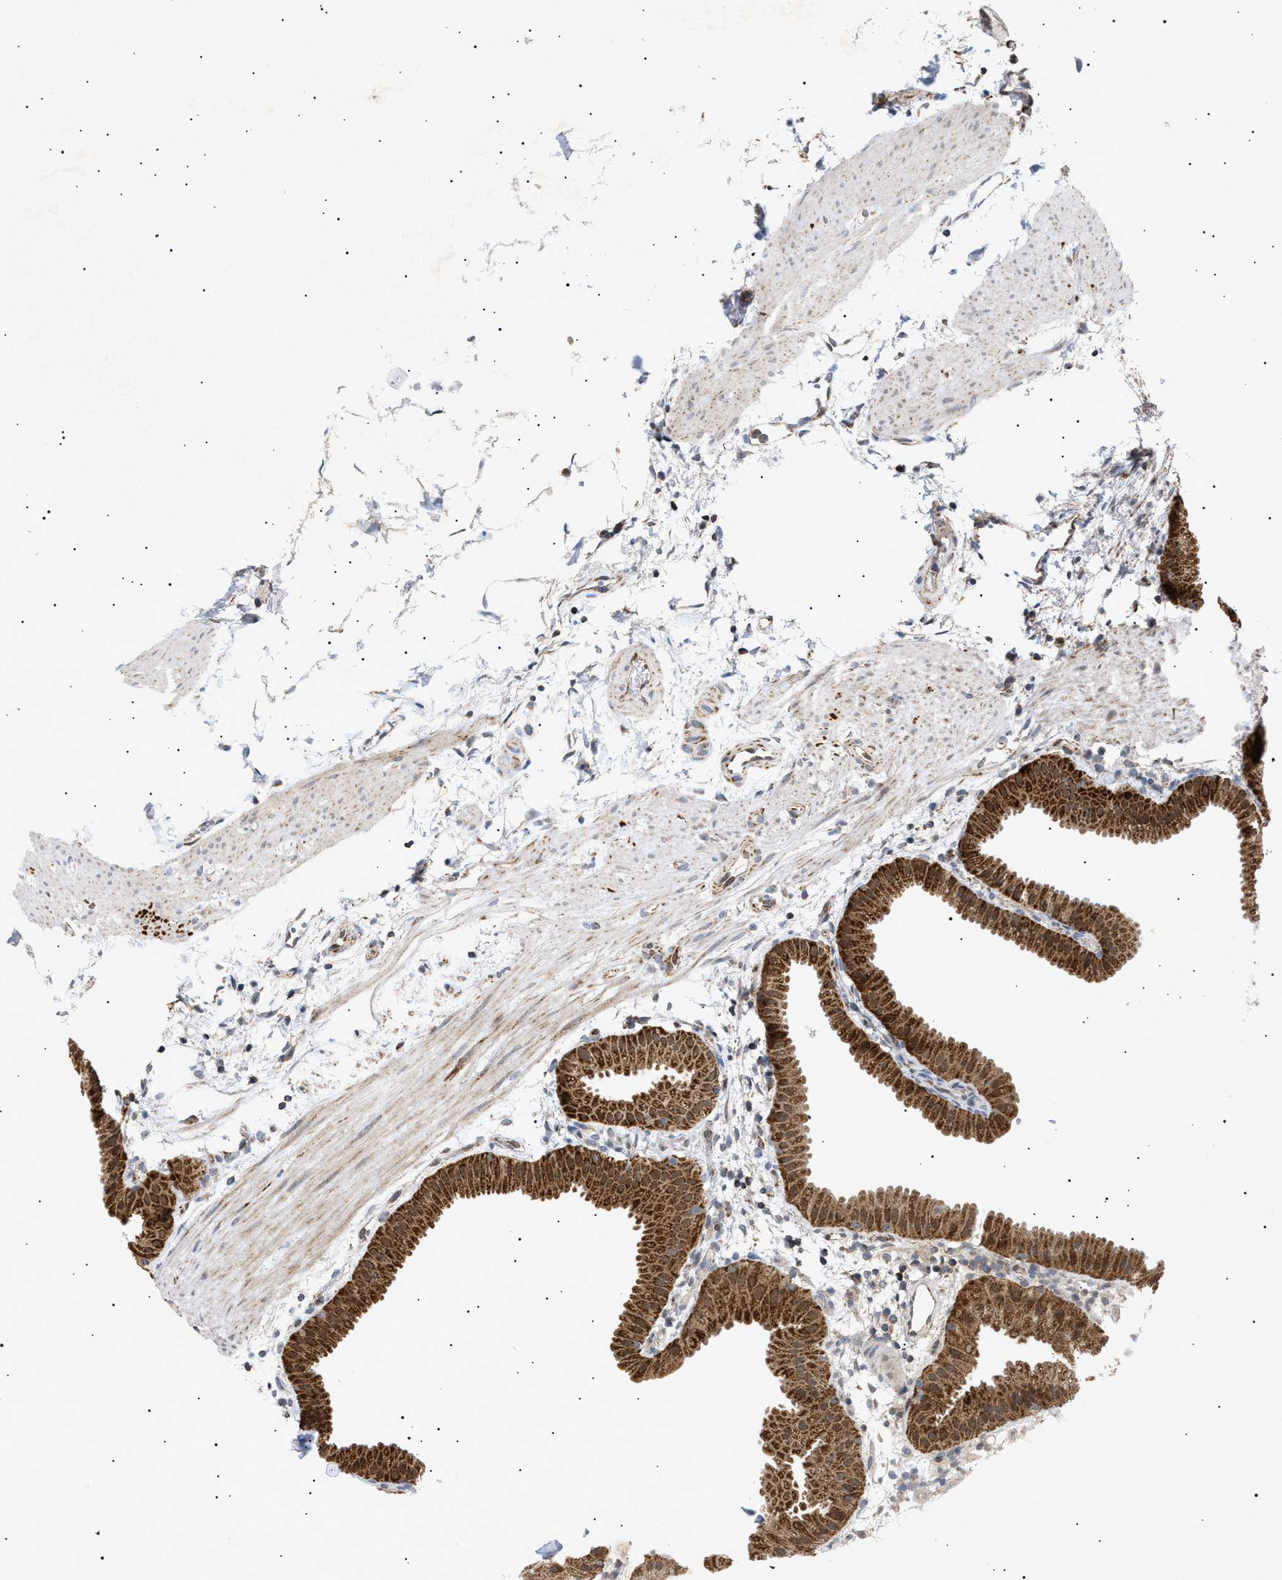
{"staining": {"intensity": "moderate", "quantity": ">75%", "location": "cytoplasmic/membranous"}, "tissue": "gallbladder", "cell_type": "Glandular cells", "image_type": "normal", "snomed": [{"axis": "morphology", "description": "Normal tissue, NOS"}, {"axis": "topography", "description": "Gallbladder"}], "caption": "Immunohistochemistry micrograph of benign human gallbladder stained for a protein (brown), which displays medium levels of moderate cytoplasmic/membranous positivity in approximately >75% of glandular cells.", "gene": "SIRT5", "patient": {"sex": "female", "age": 64}}